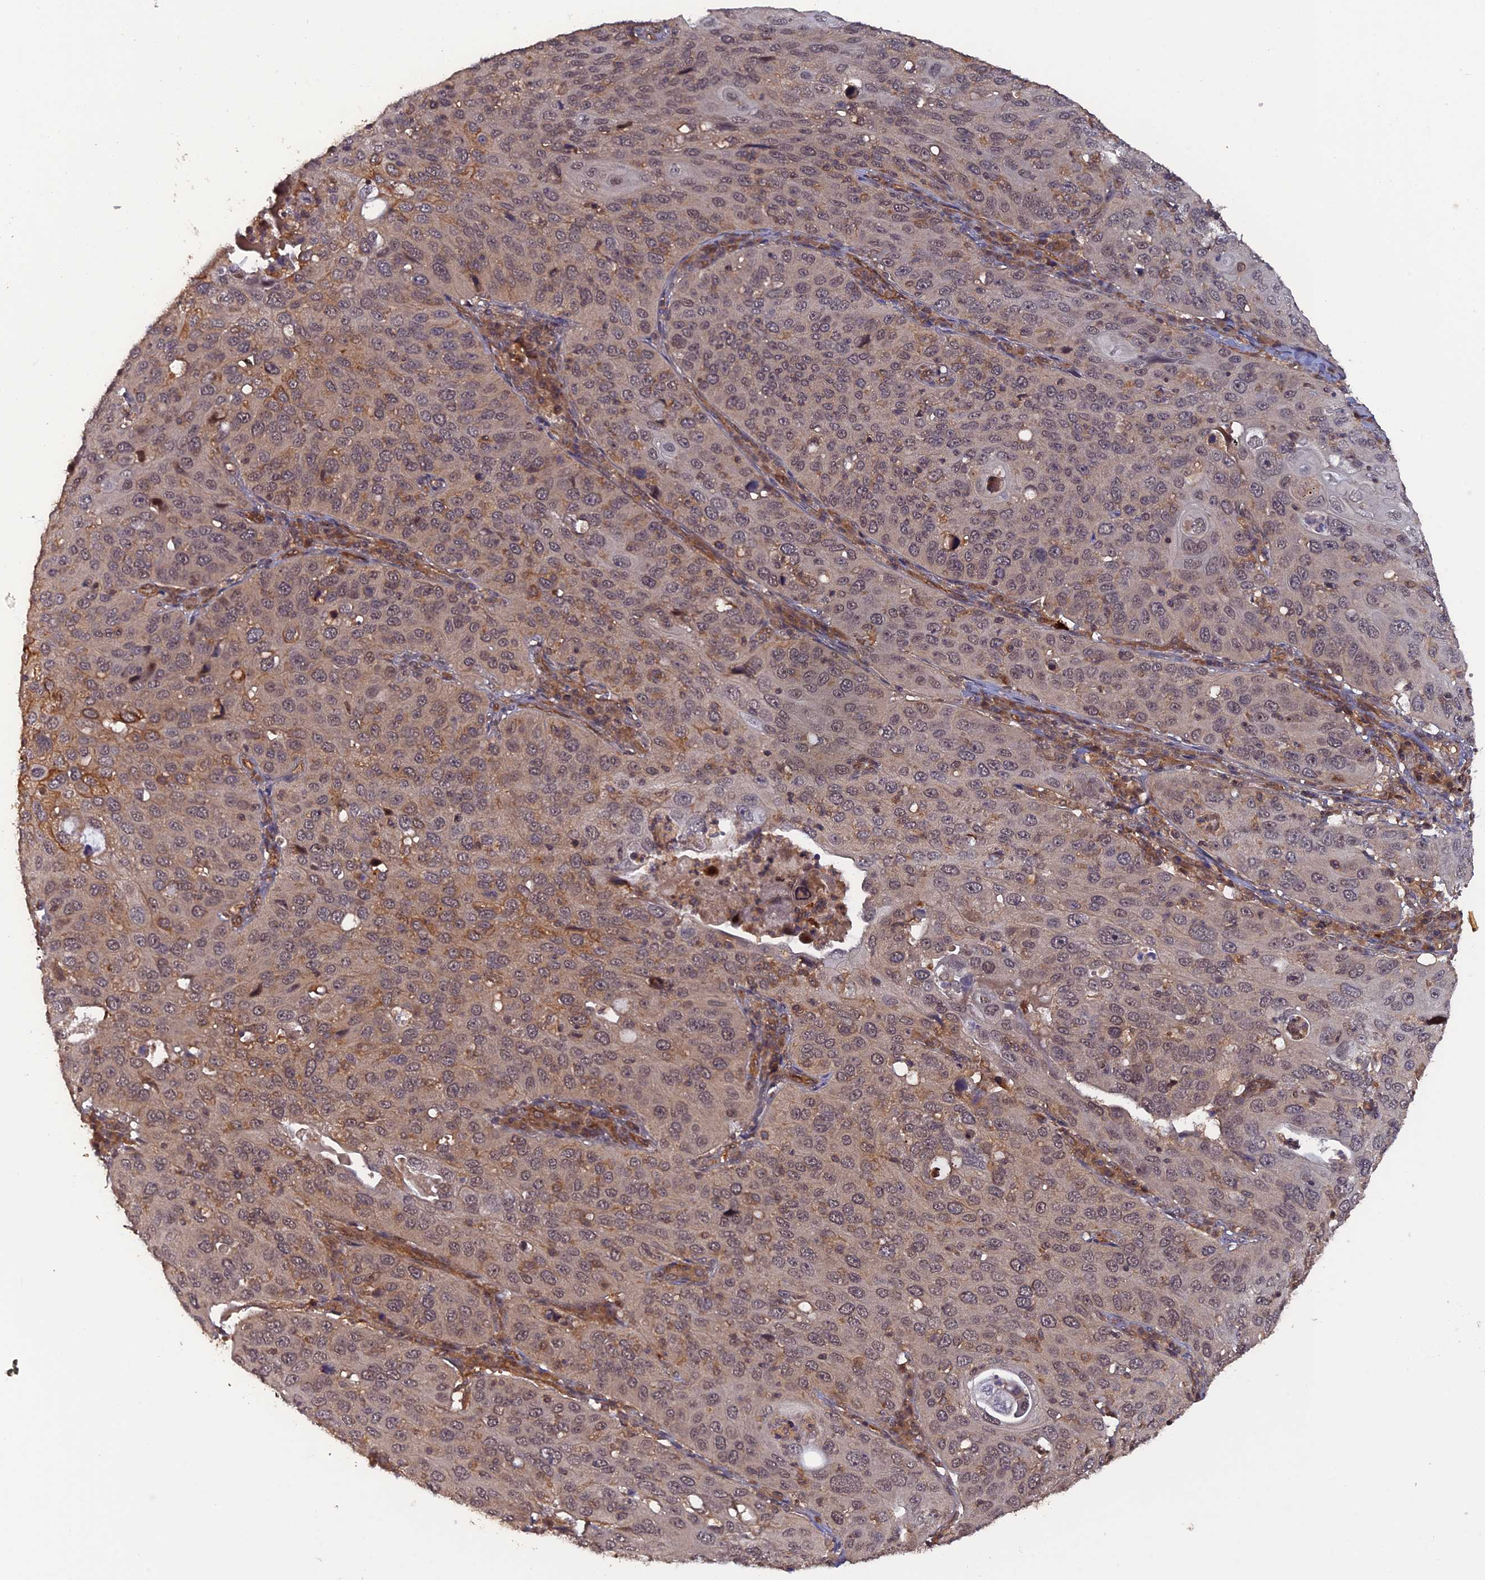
{"staining": {"intensity": "moderate", "quantity": "25%-75%", "location": "cytoplasmic/membranous,nuclear"}, "tissue": "cervical cancer", "cell_type": "Tumor cells", "image_type": "cancer", "snomed": [{"axis": "morphology", "description": "Squamous cell carcinoma, NOS"}, {"axis": "topography", "description": "Cervix"}], "caption": "This micrograph exhibits cervical squamous cell carcinoma stained with IHC to label a protein in brown. The cytoplasmic/membranous and nuclear of tumor cells show moderate positivity for the protein. Nuclei are counter-stained blue.", "gene": "LIN37", "patient": {"sex": "female", "age": 36}}